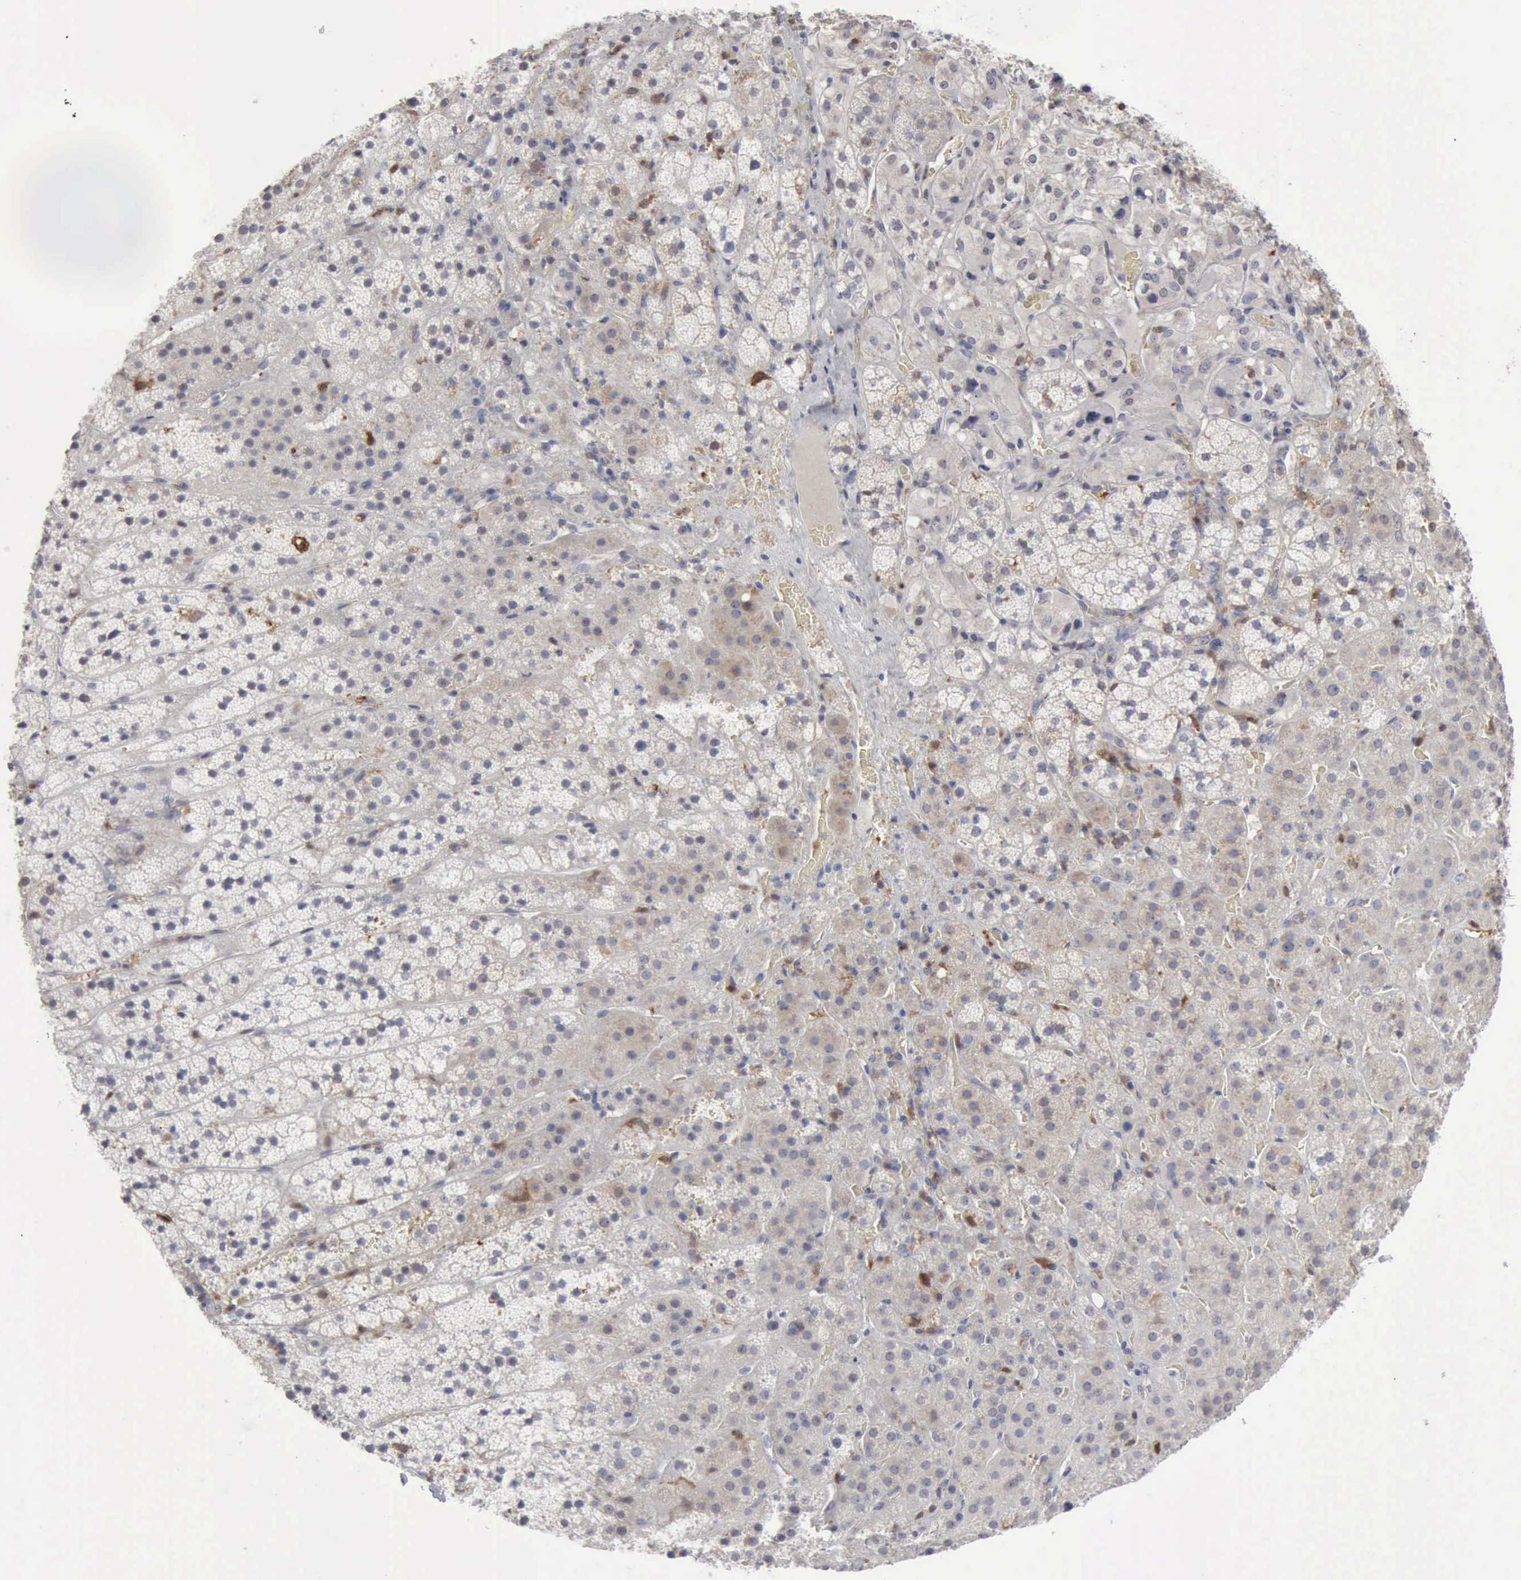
{"staining": {"intensity": "negative", "quantity": "none", "location": "none"}, "tissue": "adrenal gland", "cell_type": "Glandular cells", "image_type": "normal", "snomed": [{"axis": "morphology", "description": "Normal tissue, NOS"}, {"axis": "topography", "description": "Adrenal gland"}], "caption": "This is an immunohistochemistry (IHC) photomicrograph of normal human adrenal gland. There is no expression in glandular cells.", "gene": "STAT1", "patient": {"sex": "female", "age": 44}}